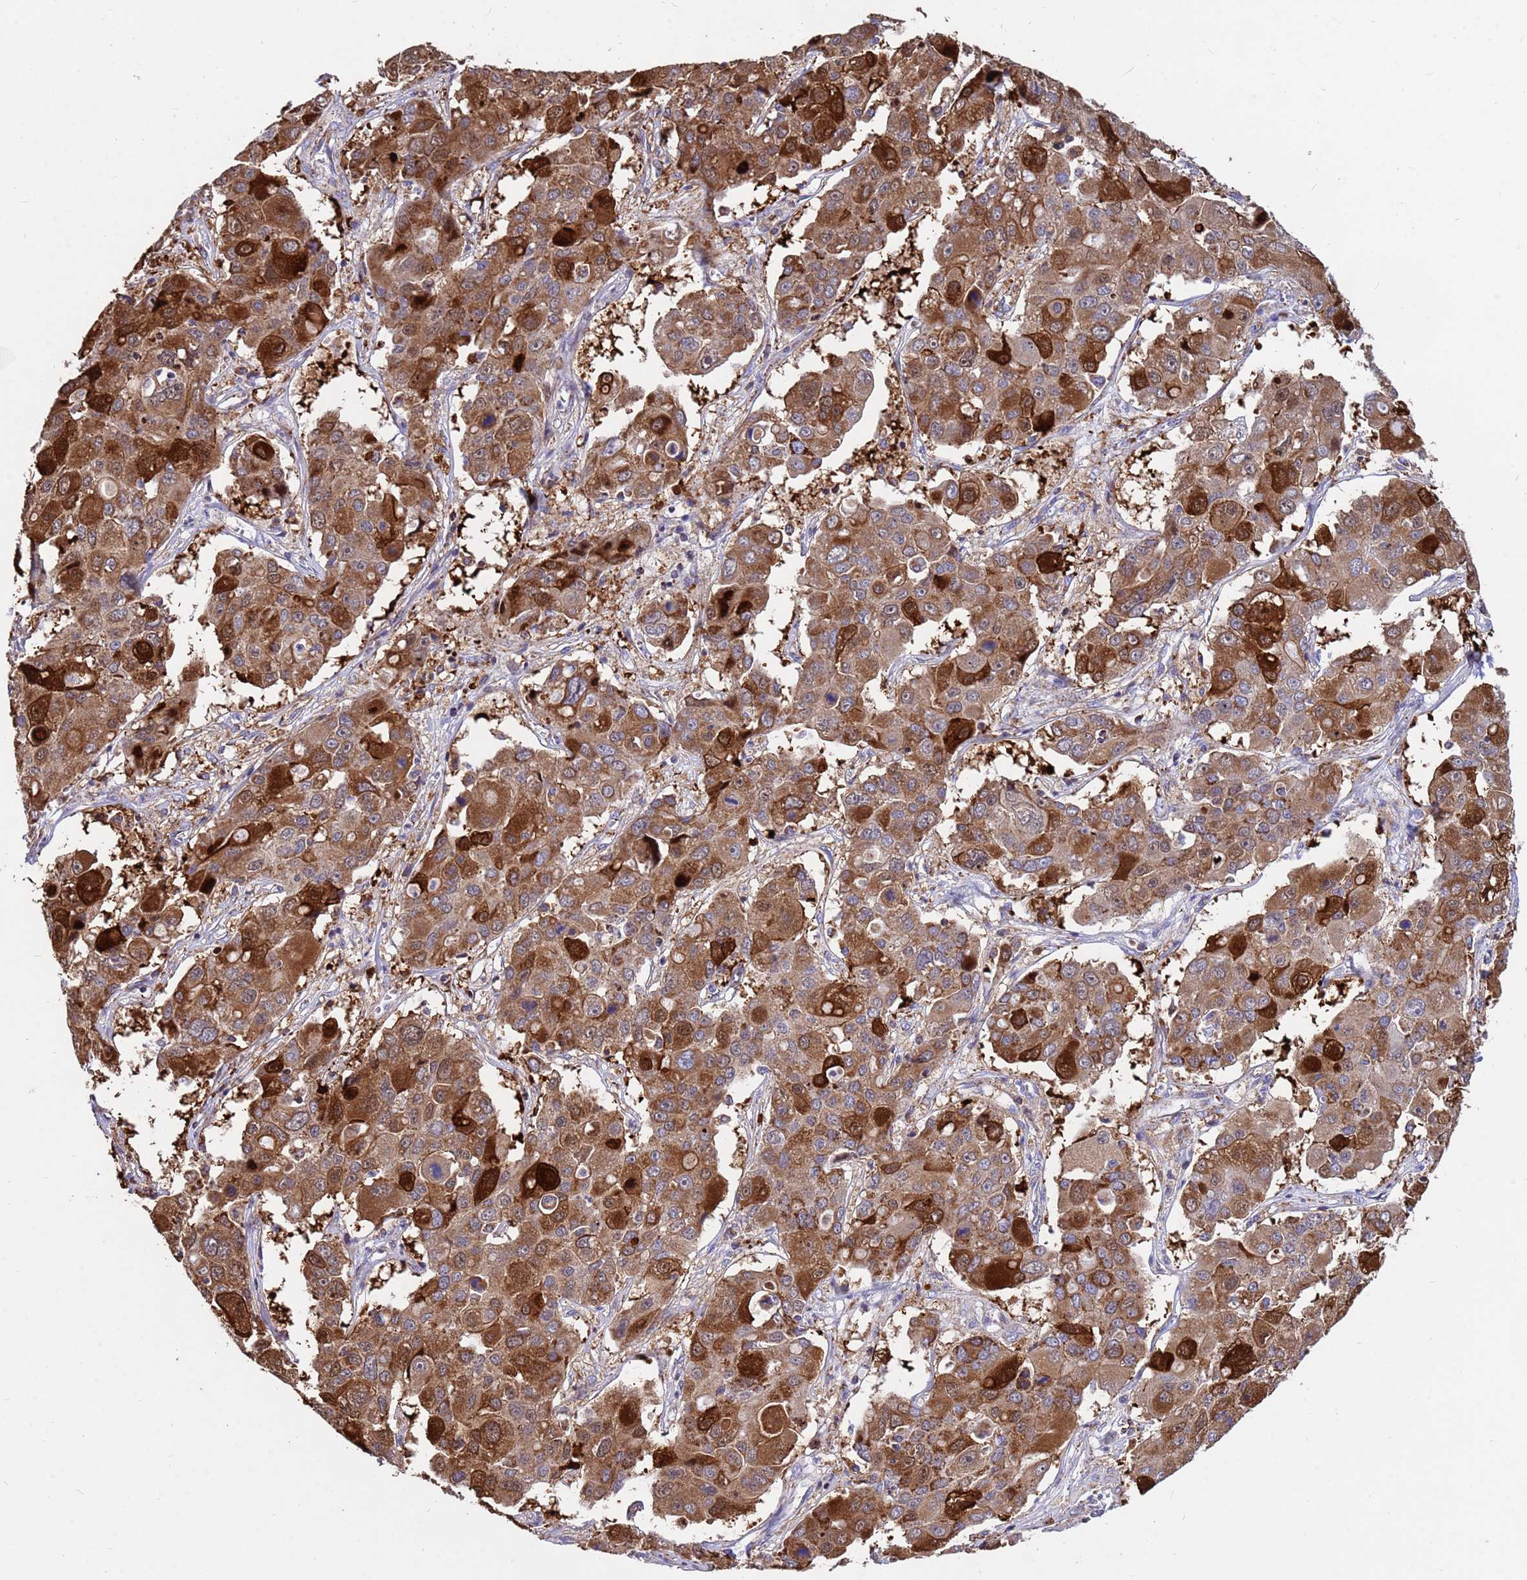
{"staining": {"intensity": "strong", "quantity": ">75%", "location": "cytoplasmic/membranous"}, "tissue": "liver cancer", "cell_type": "Tumor cells", "image_type": "cancer", "snomed": [{"axis": "morphology", "description": "Cholangiocarcinoma"}, {"axis": "topography", "description": "Liver"}], "caption": "A brown stain labels strong cytoplasmic/membranous staining of a protein in liver cancer tumor cells.", "gene": "TUBGCP3", "patient": {"sex": "male", "age": 67}}